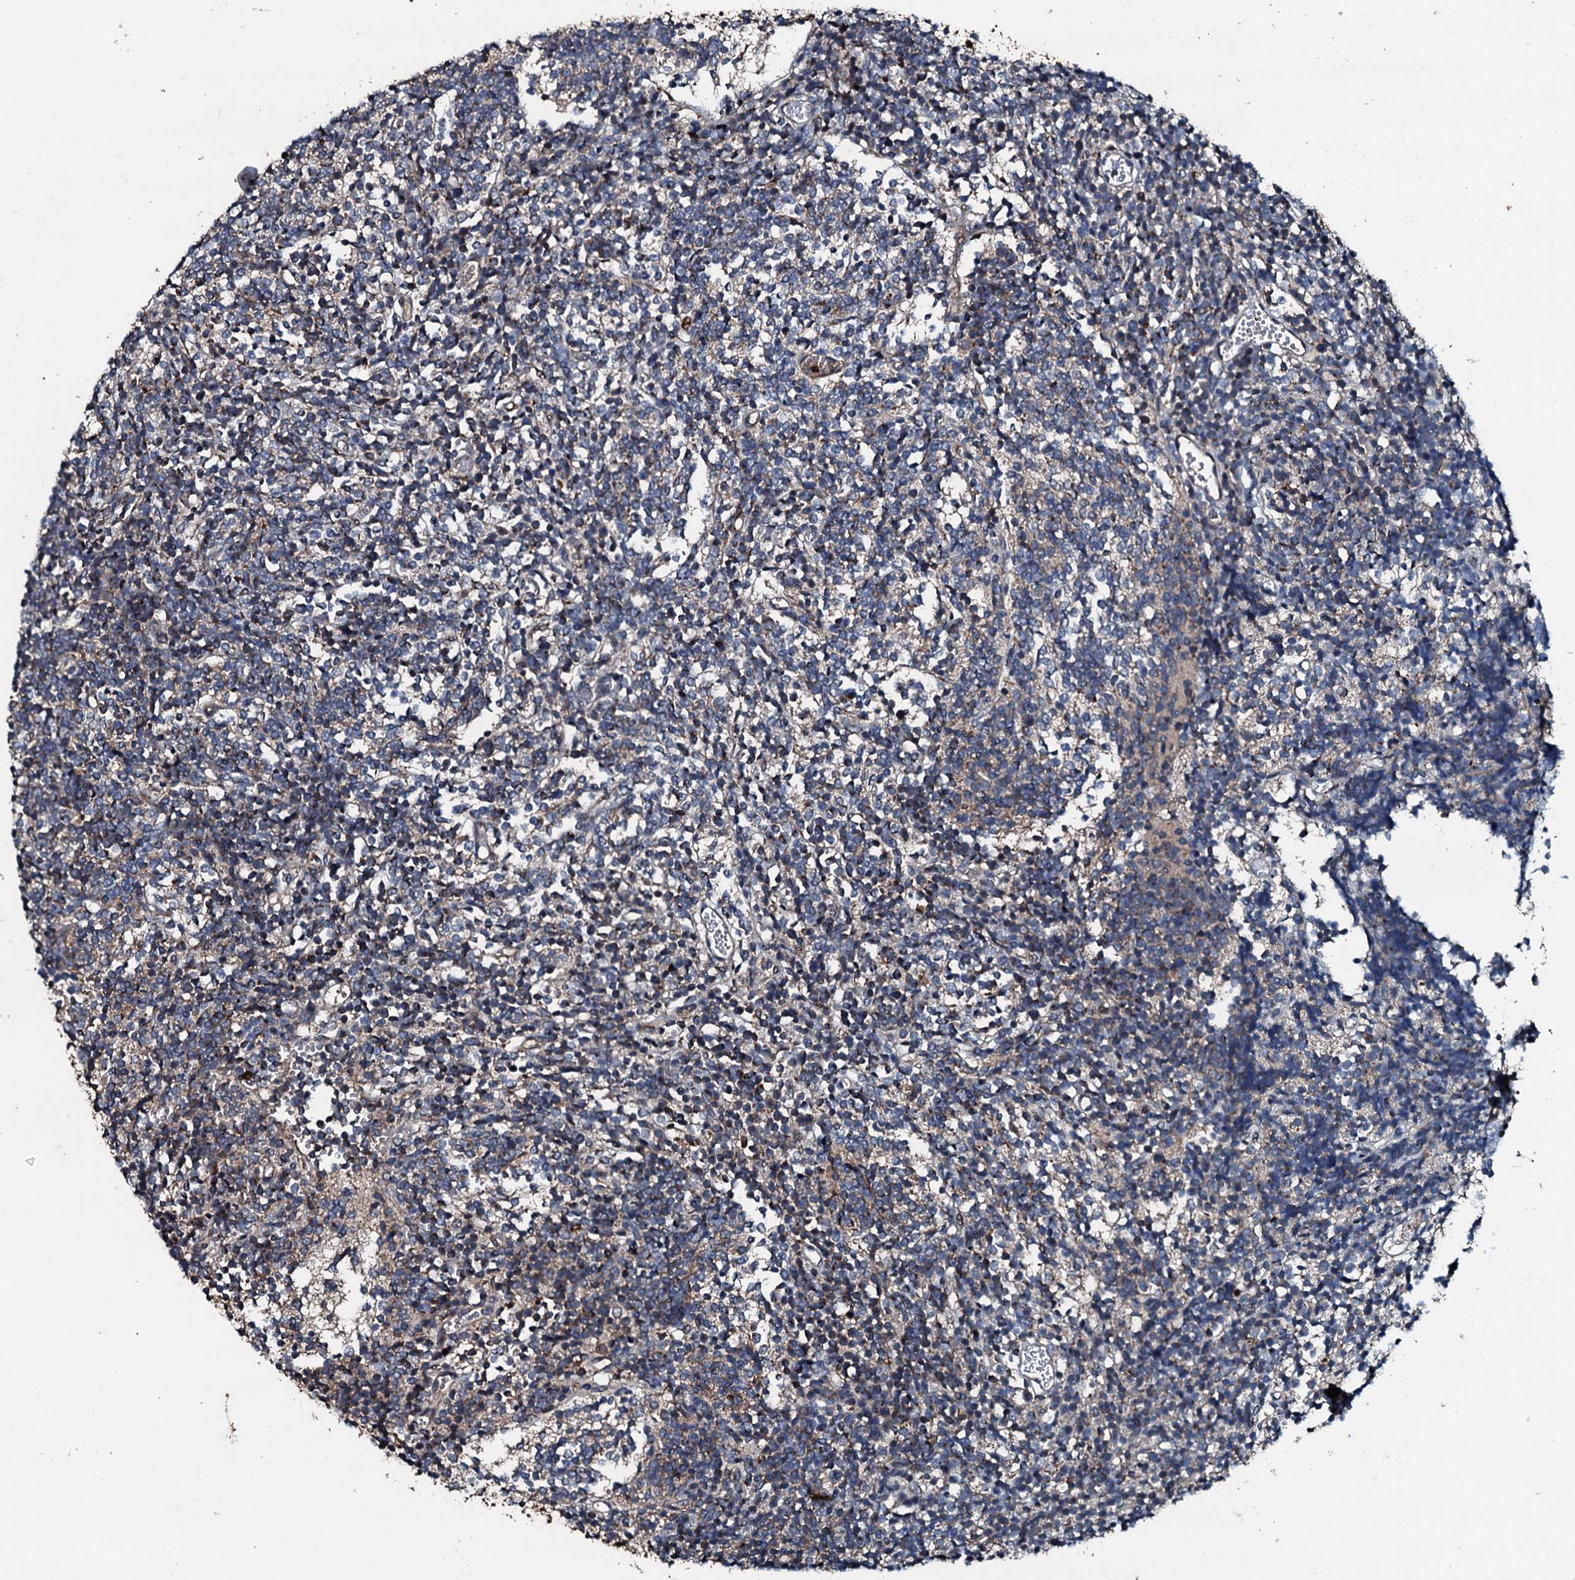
{"staining": {"intensity": "weak", "quantity": "25%-75%", "location": "cytoplasmic/membranous"}, "tissue": "glioma", "cell_type": "Tumor cells", "image_type": "cancer", "snomed": [{"axis": "morphology", "description": "Glioma, malignant, Low grade"}, {"axis": "topography", "description": "Brain"}], "caption": "Protein expression analysis of glioma demonstrates weak cytoplasmic/membranous staining in approximately 25%-75% of tumor cells.", "gene": "AARS1", "patient": {"sex": "female", "age": 1}}